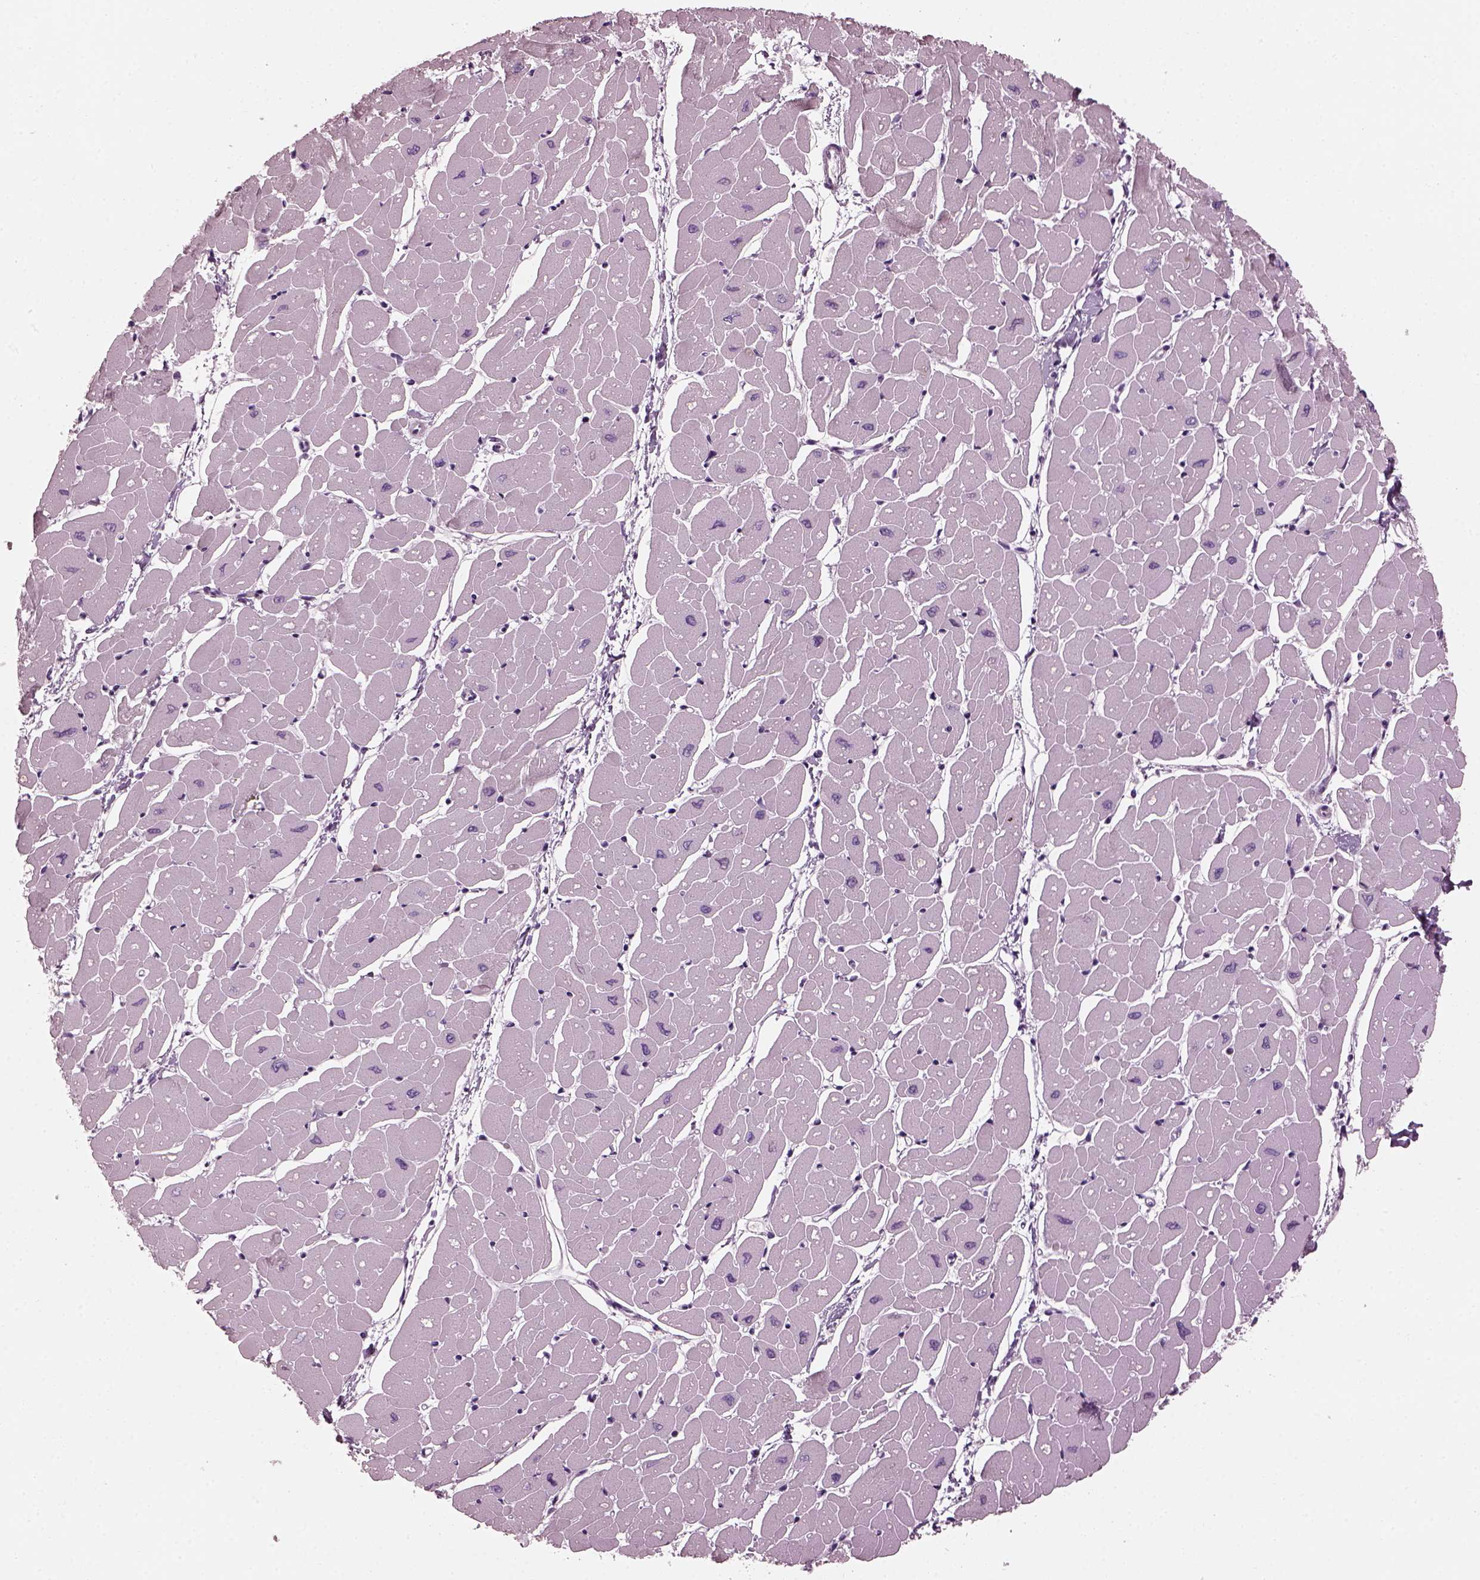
{"staining": {"intensity": "negative", "quantity": "none", "location": "none"}, "tissue": "heart muscle", "cell_type": "Cardiomyocytes", "image_type": "normal", "snomed": [{"axis": "morphology", "description": "Normal tissue, NOS"}, {"axis": "topography", "description": "Heart"}], "caption": "Immunohistochemical staining of unremarkable heart muscle shows no significant expression in cardiomyocytes. The staining was performed using DAB to visualize the protein expression in brown, while the nuclei were stained in blue with hematoxylin (Magnification: 20x).", "gene": "BFSP1", "patient": {"sex": "male", "age": 57}}